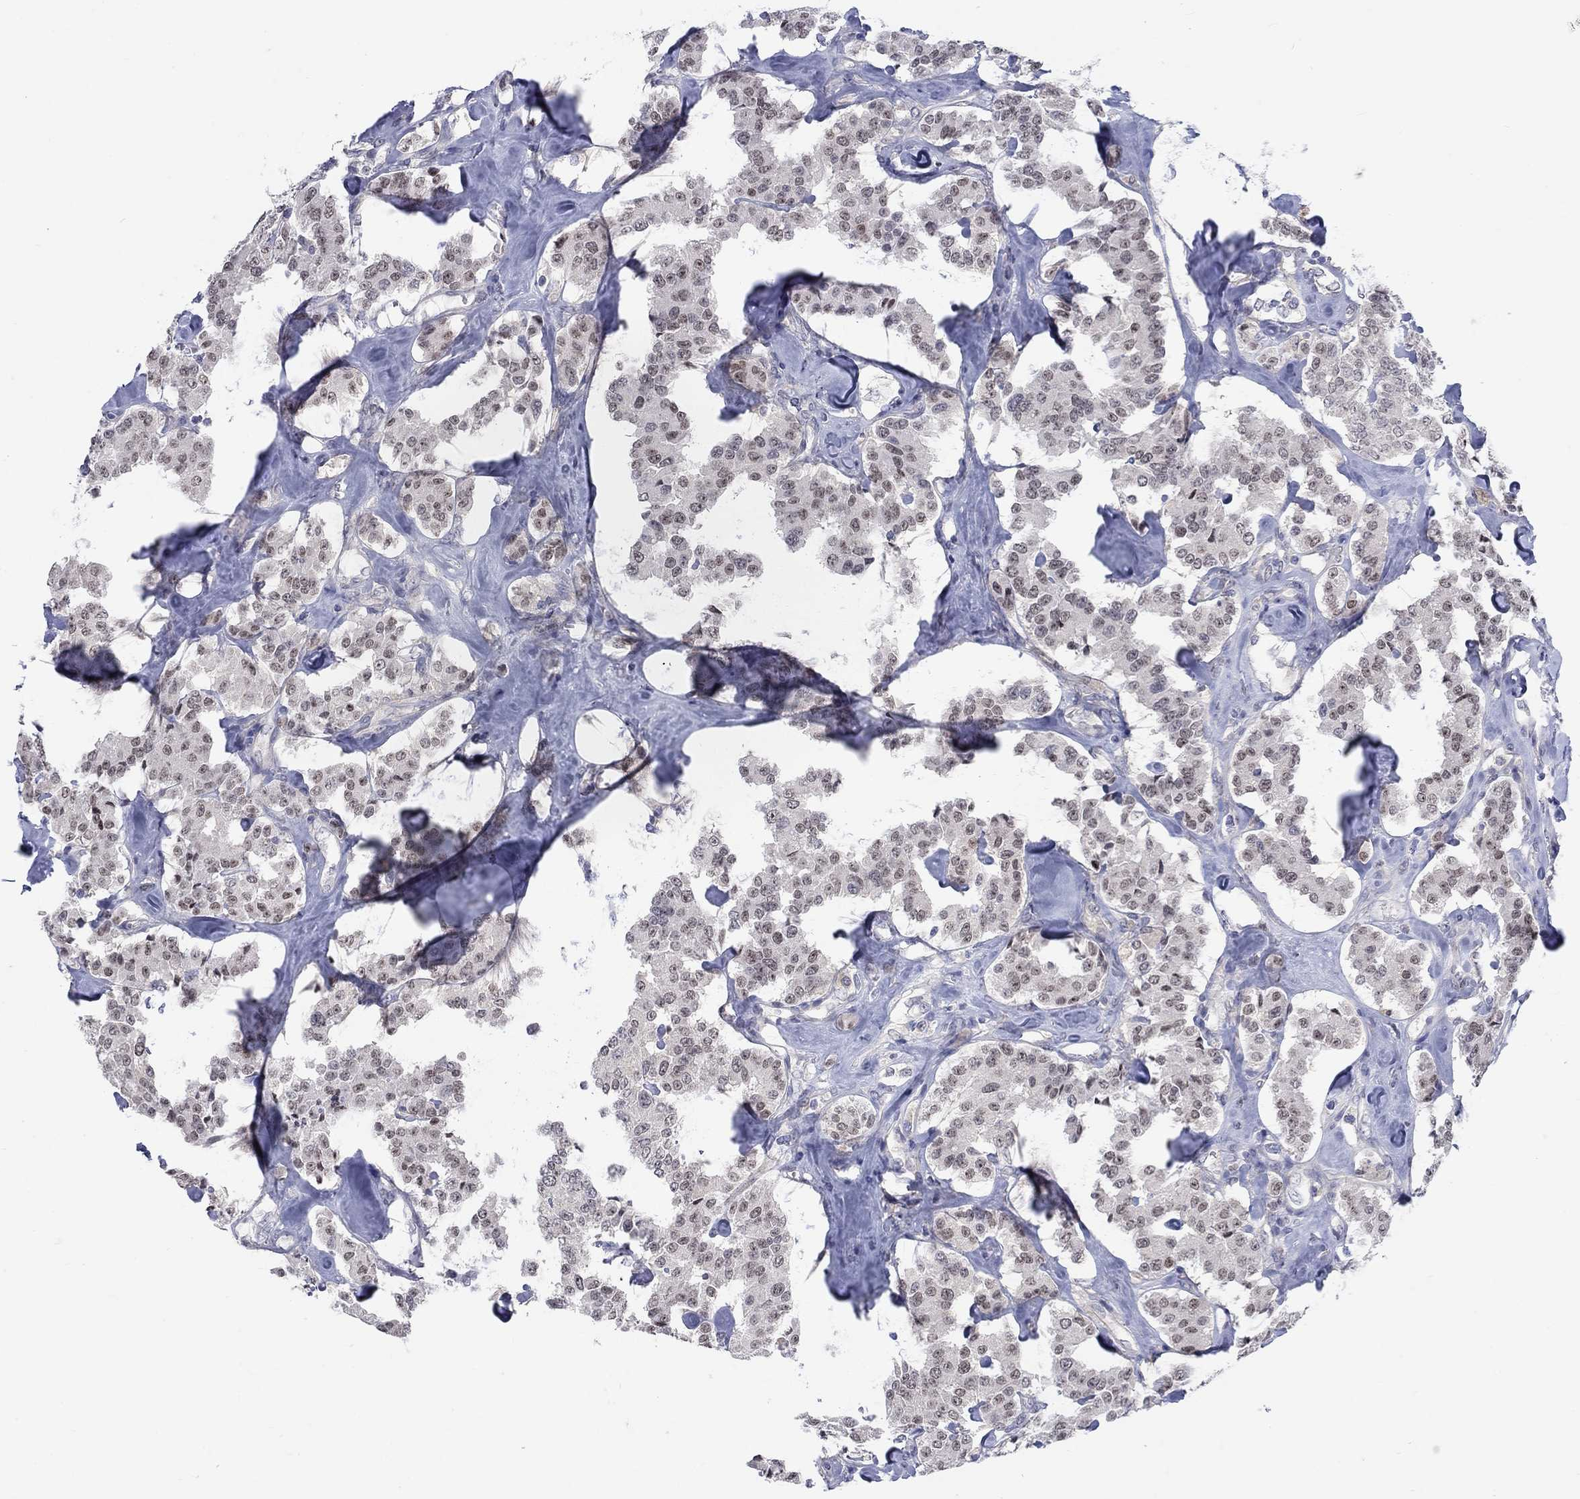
{"staining": {"intensity": "negative", "quantity": "none", "location": "none"}, "tissue": "carcinoid", "cell_type": "Tumor cells", "image_type": "cancer", "snomed": [{"axis": "morphology", "description": "Carcinoid, malignant, NOS"}, {"axis": "topography", "description": "Pancreas"}], "caption": "Immunohistochemistry image of neoplastic tissue: human carcinoid stained with DAB exhibits no significant protein expression in tumor cells. Brightfield microscopy of IHC stained with DAB (brown) and hematoxylin (blue), captured at high magnification.", "gene": "EGFLAM", "patient": {"sex": "male", "age": 41}}